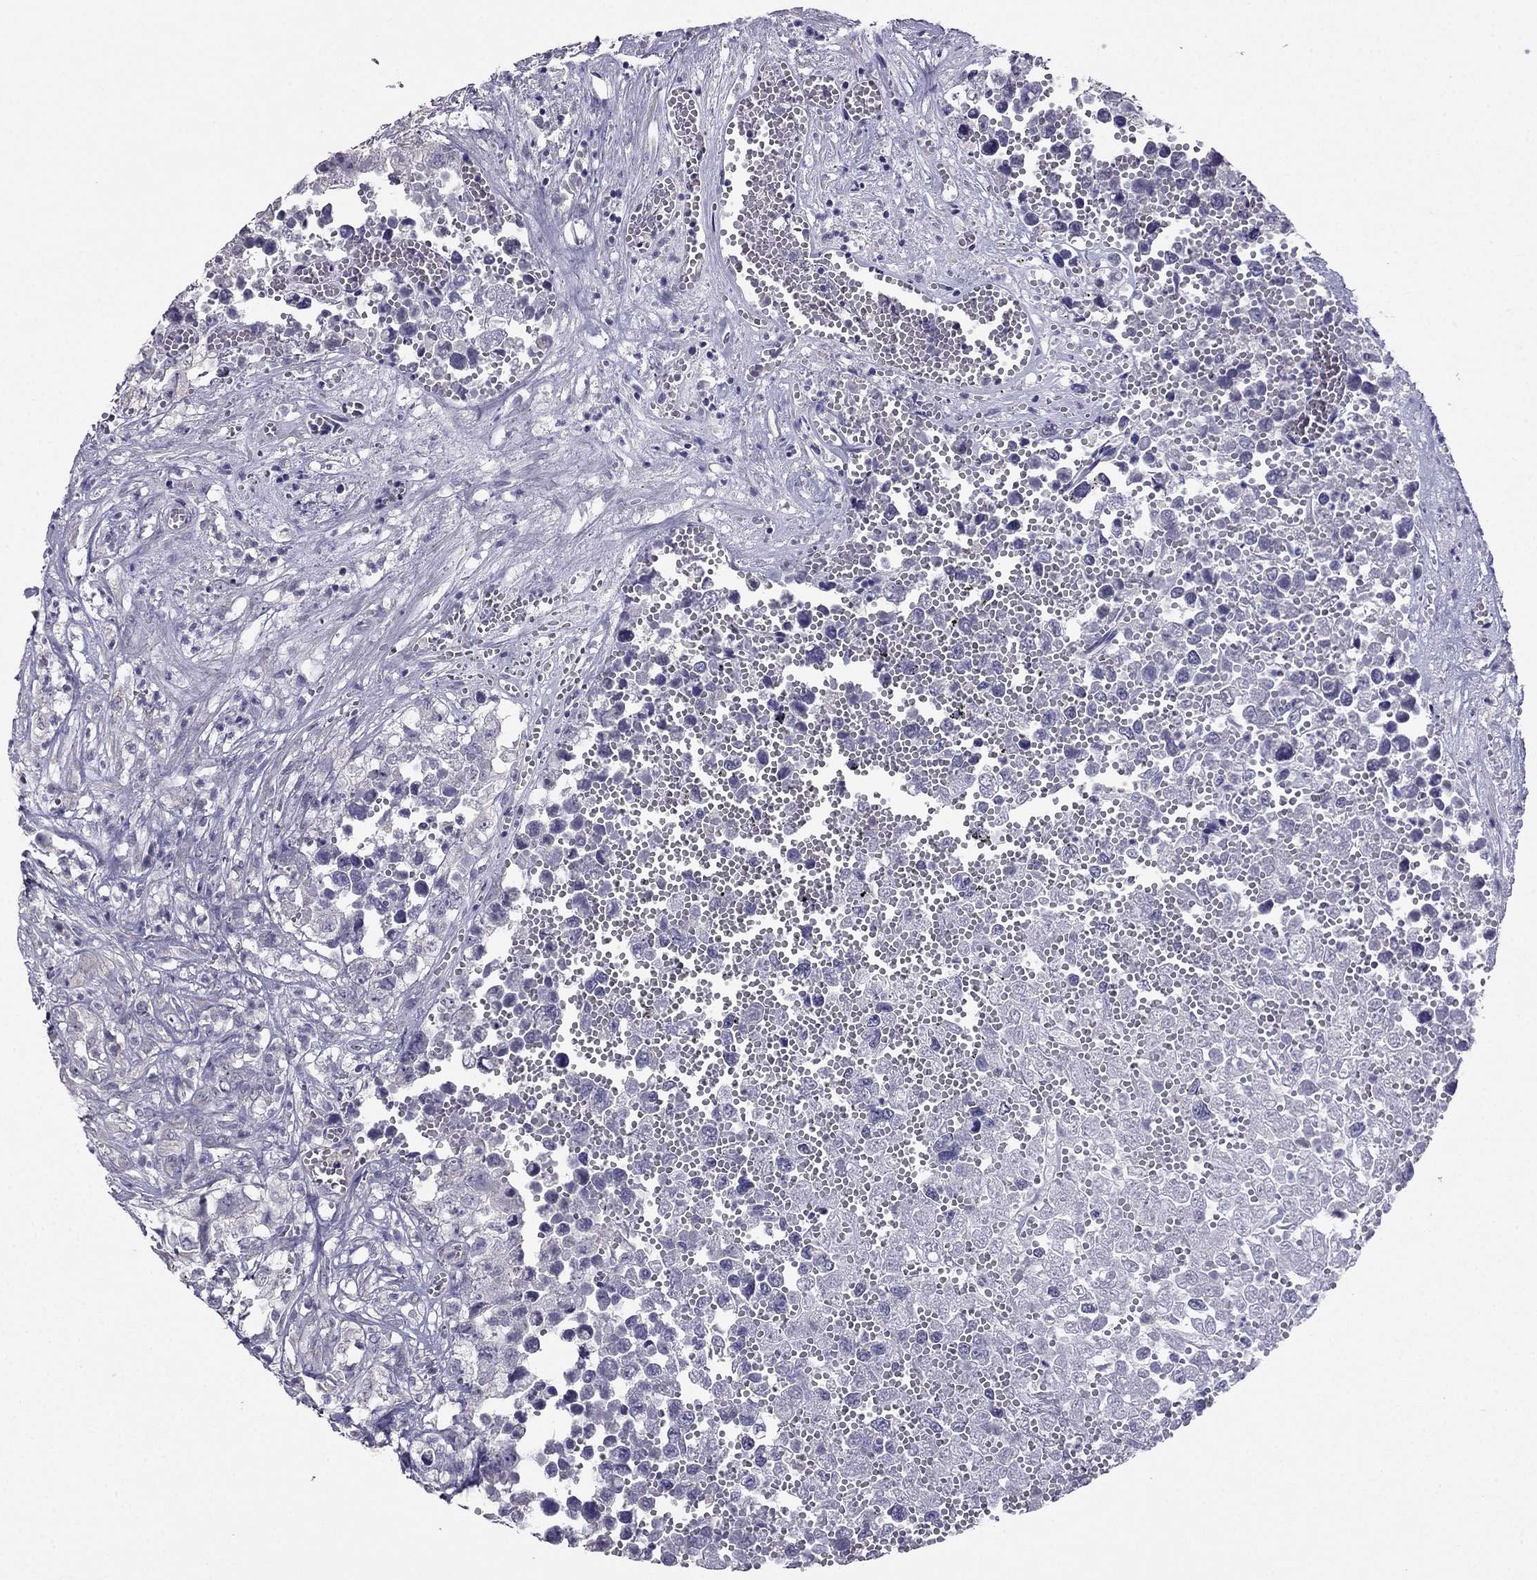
{"staining": {"intensity": "negative", "quantity": "none", "location": "none"}, "tissue": "testis cancer", "cell_type": "Tumor cells", "image_type": "cancer", "snomed": [{"axis": "morphology", "description": "Seminoma, NOS"}, {"axis": "morphology", "description": "Carcinoma, Embryonal, NOS"}, {"axis": "topography", "description": "Testis"}], "caption": "Testis seminoma stained for a protein using immunohistochemistry (IHC) shows no positivity tumor cells.", "gene": "HSFX1", "patient": {"sex": "male", "age": 22}}